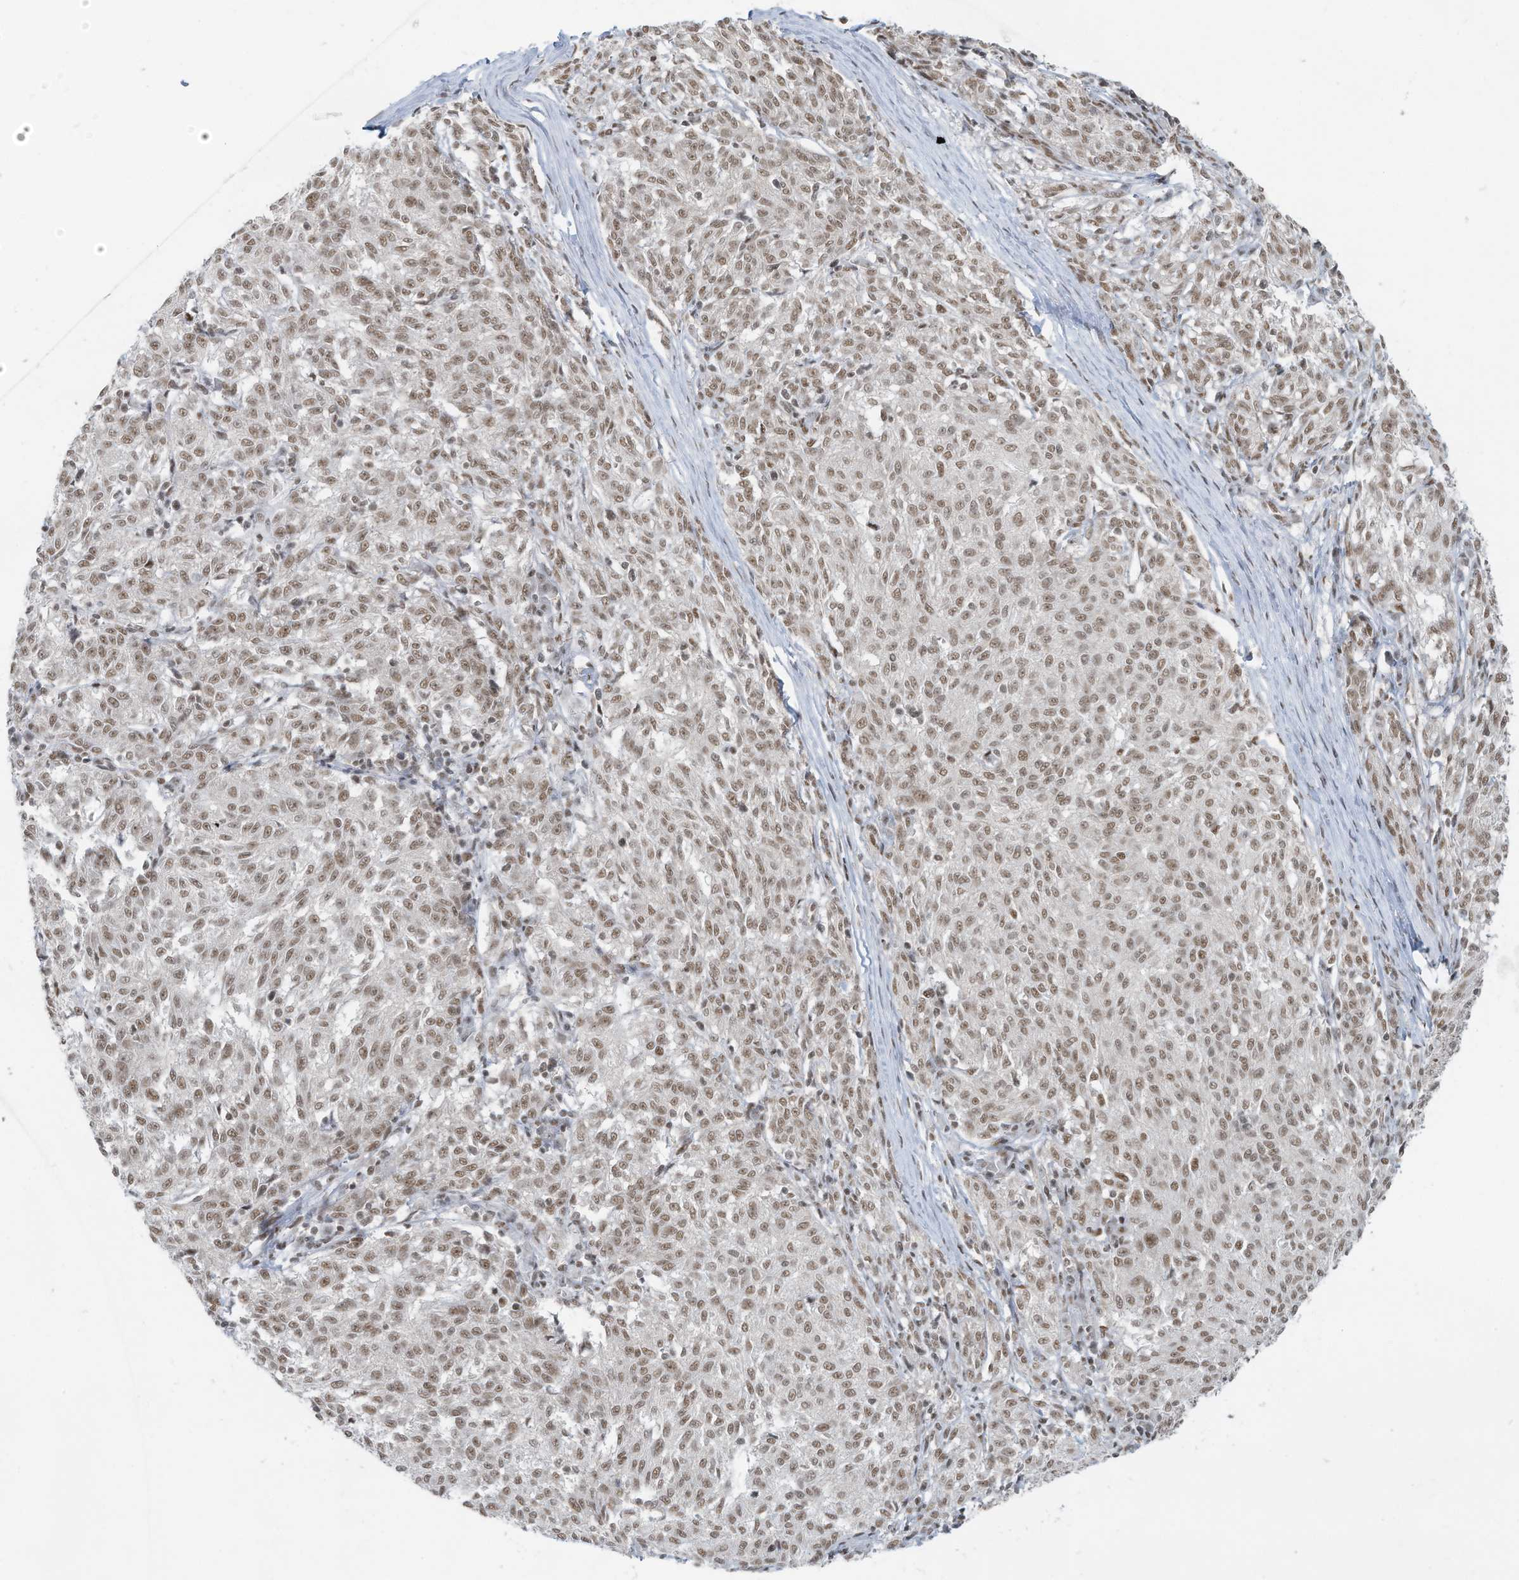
{"staining": {"intensity": "weak", "quantity": ">75%", "location": "nuclear"}, "tissue": "melanoma", "cell_type": "Tumor cells", "image_type": "cancer", "snomed": [{"axis": "morphology", "description": "Malignant melanoma, NOS"}, {"axis": "topography", "description": "Skin"}], "caption": "Weak nuclear staining for a protein is identified in approximately >75% of tumor cells of malignant melanoma using IHC.", "gene": "DBR1", "patient": {"sex": "female", "age": 72}}